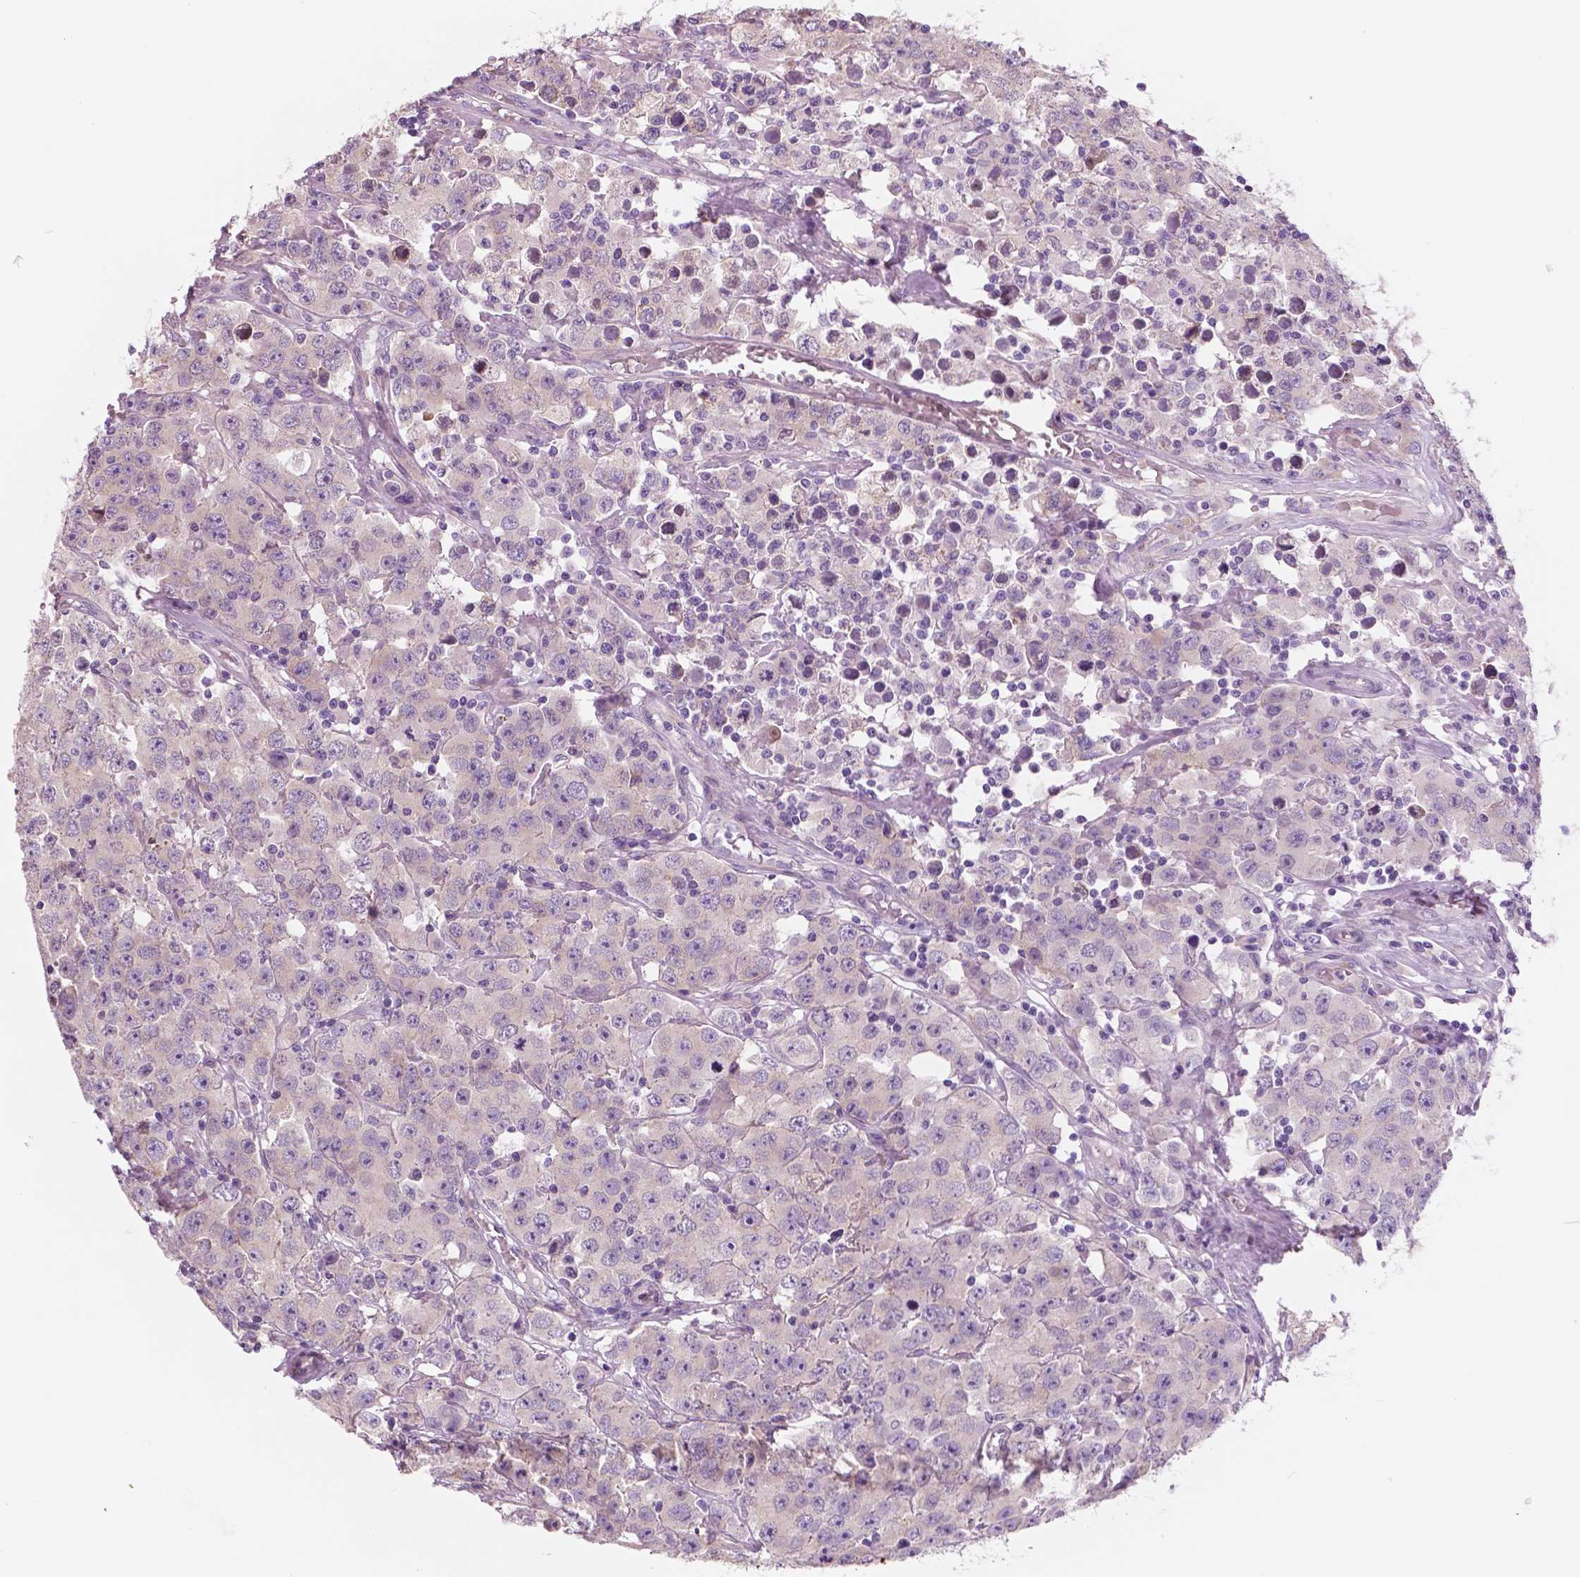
{"staining": {"intensity": "negative", "quantity": "none", "location": "none"}, "tissue": "testis cancer", "cell_type": "Tumor cells", "image_type": "cancer", "snomed": [{"axis": "morphology", "description": "Seminoma, NOS"}, {"axis": "topography", "description": "Testis"}], "caption": "A micrograph of human testis cancer (seminoma) is negative for staining in tumor cells. (DAB immunohistochemistry (IHC), high magnification).", "gene": "SERPINI1", "patient": {"sex": "male", "age": 52}}